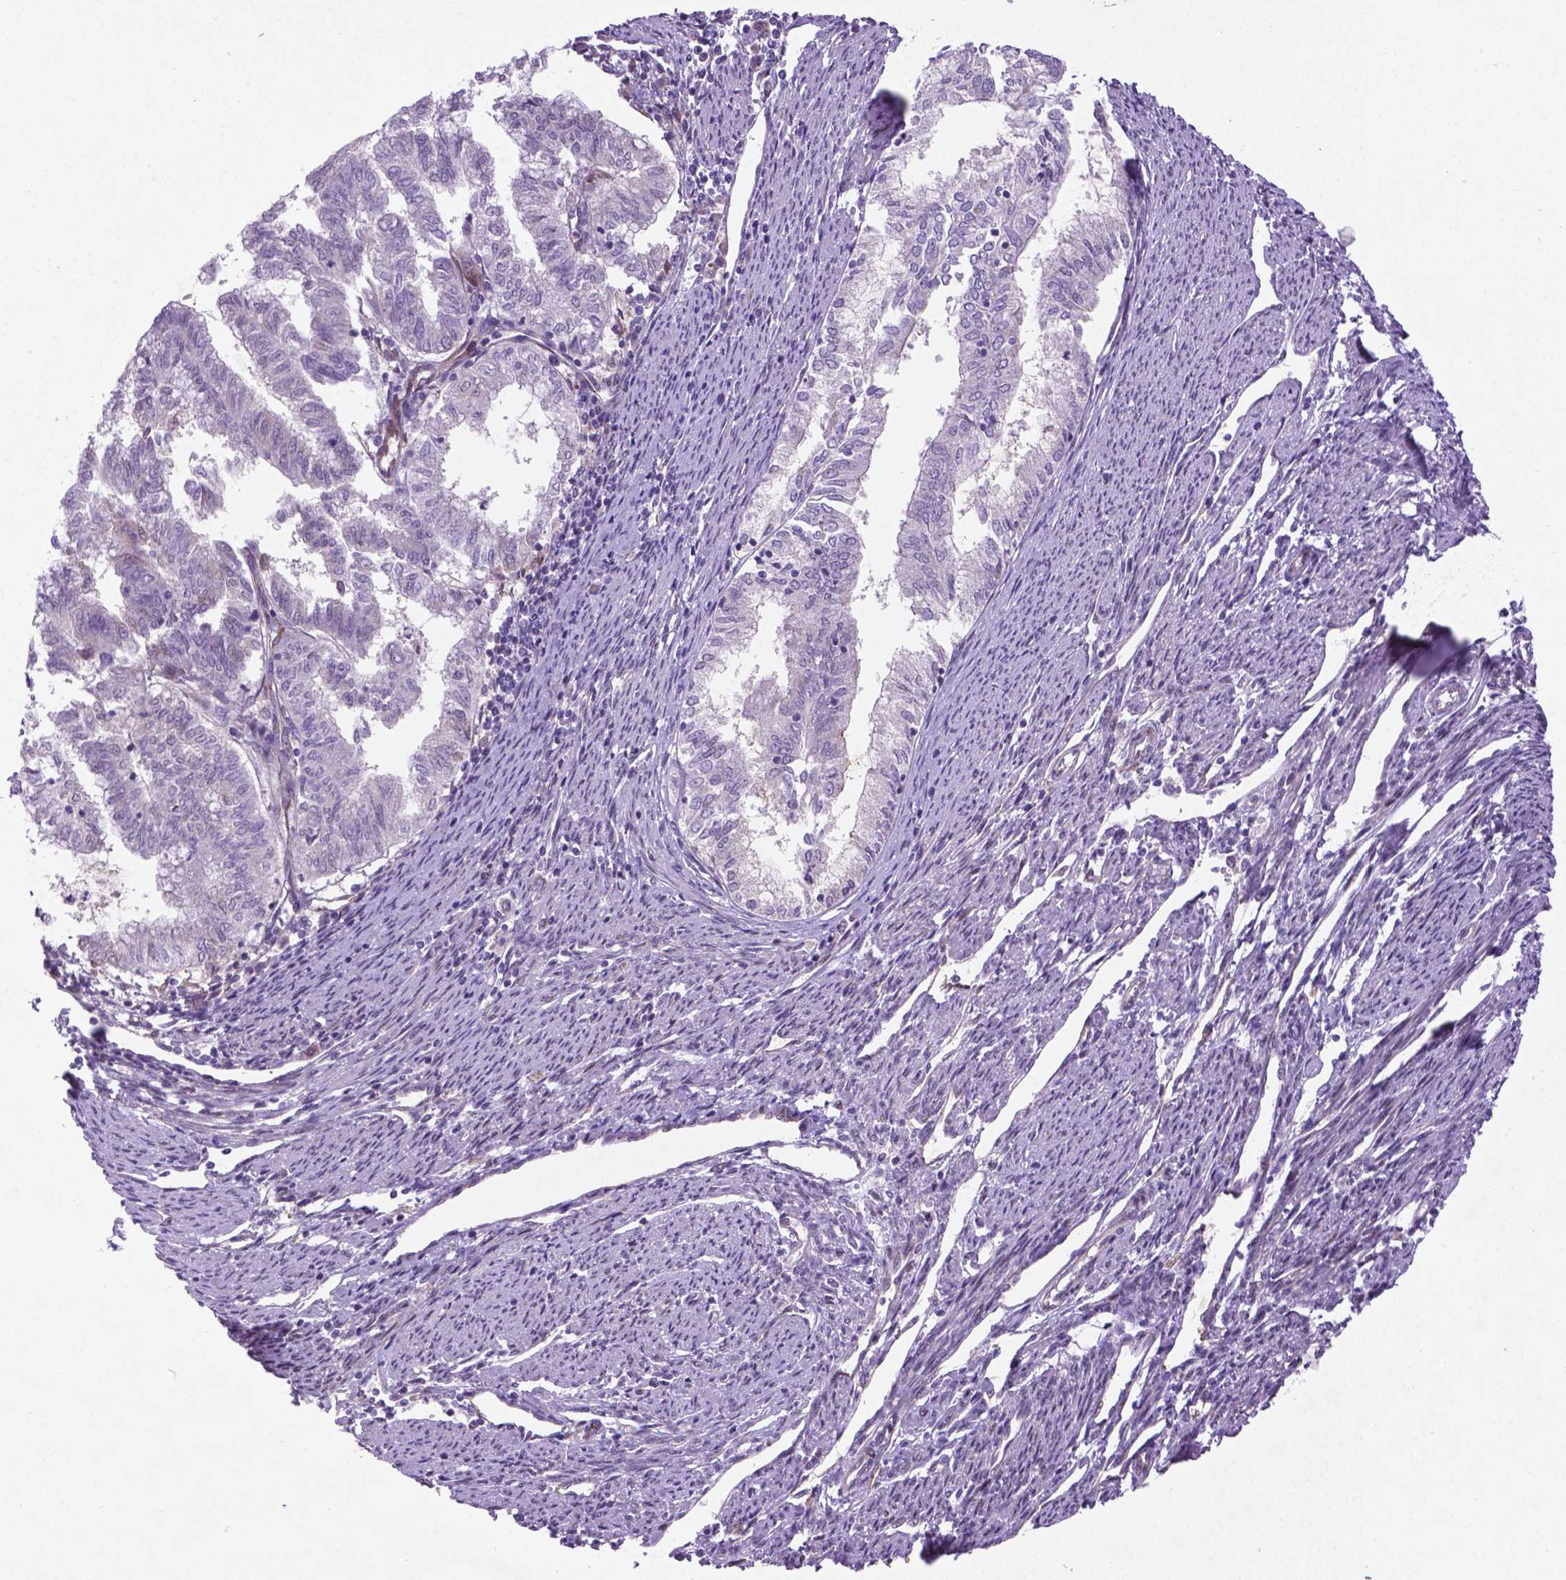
{"staining": {"intensity": "negative", "quantity": "none", "location": "none"}, "tissue": "endometrial cancer", "cell_type": "Tumor cells", "image_type": "cancer", "snomed": [{"axis": "morphology", "description": "Adenocarcinoma, NOS"}, {"axis": "topography", "description": "Endometrium"}], "caption": "An IHC histopathology image of endometrial cancer is shown. There is no staining in tumor cells of endometrial cancer.", "gene": "CCER2", "patient": {"sex": "female", "age": 79}}